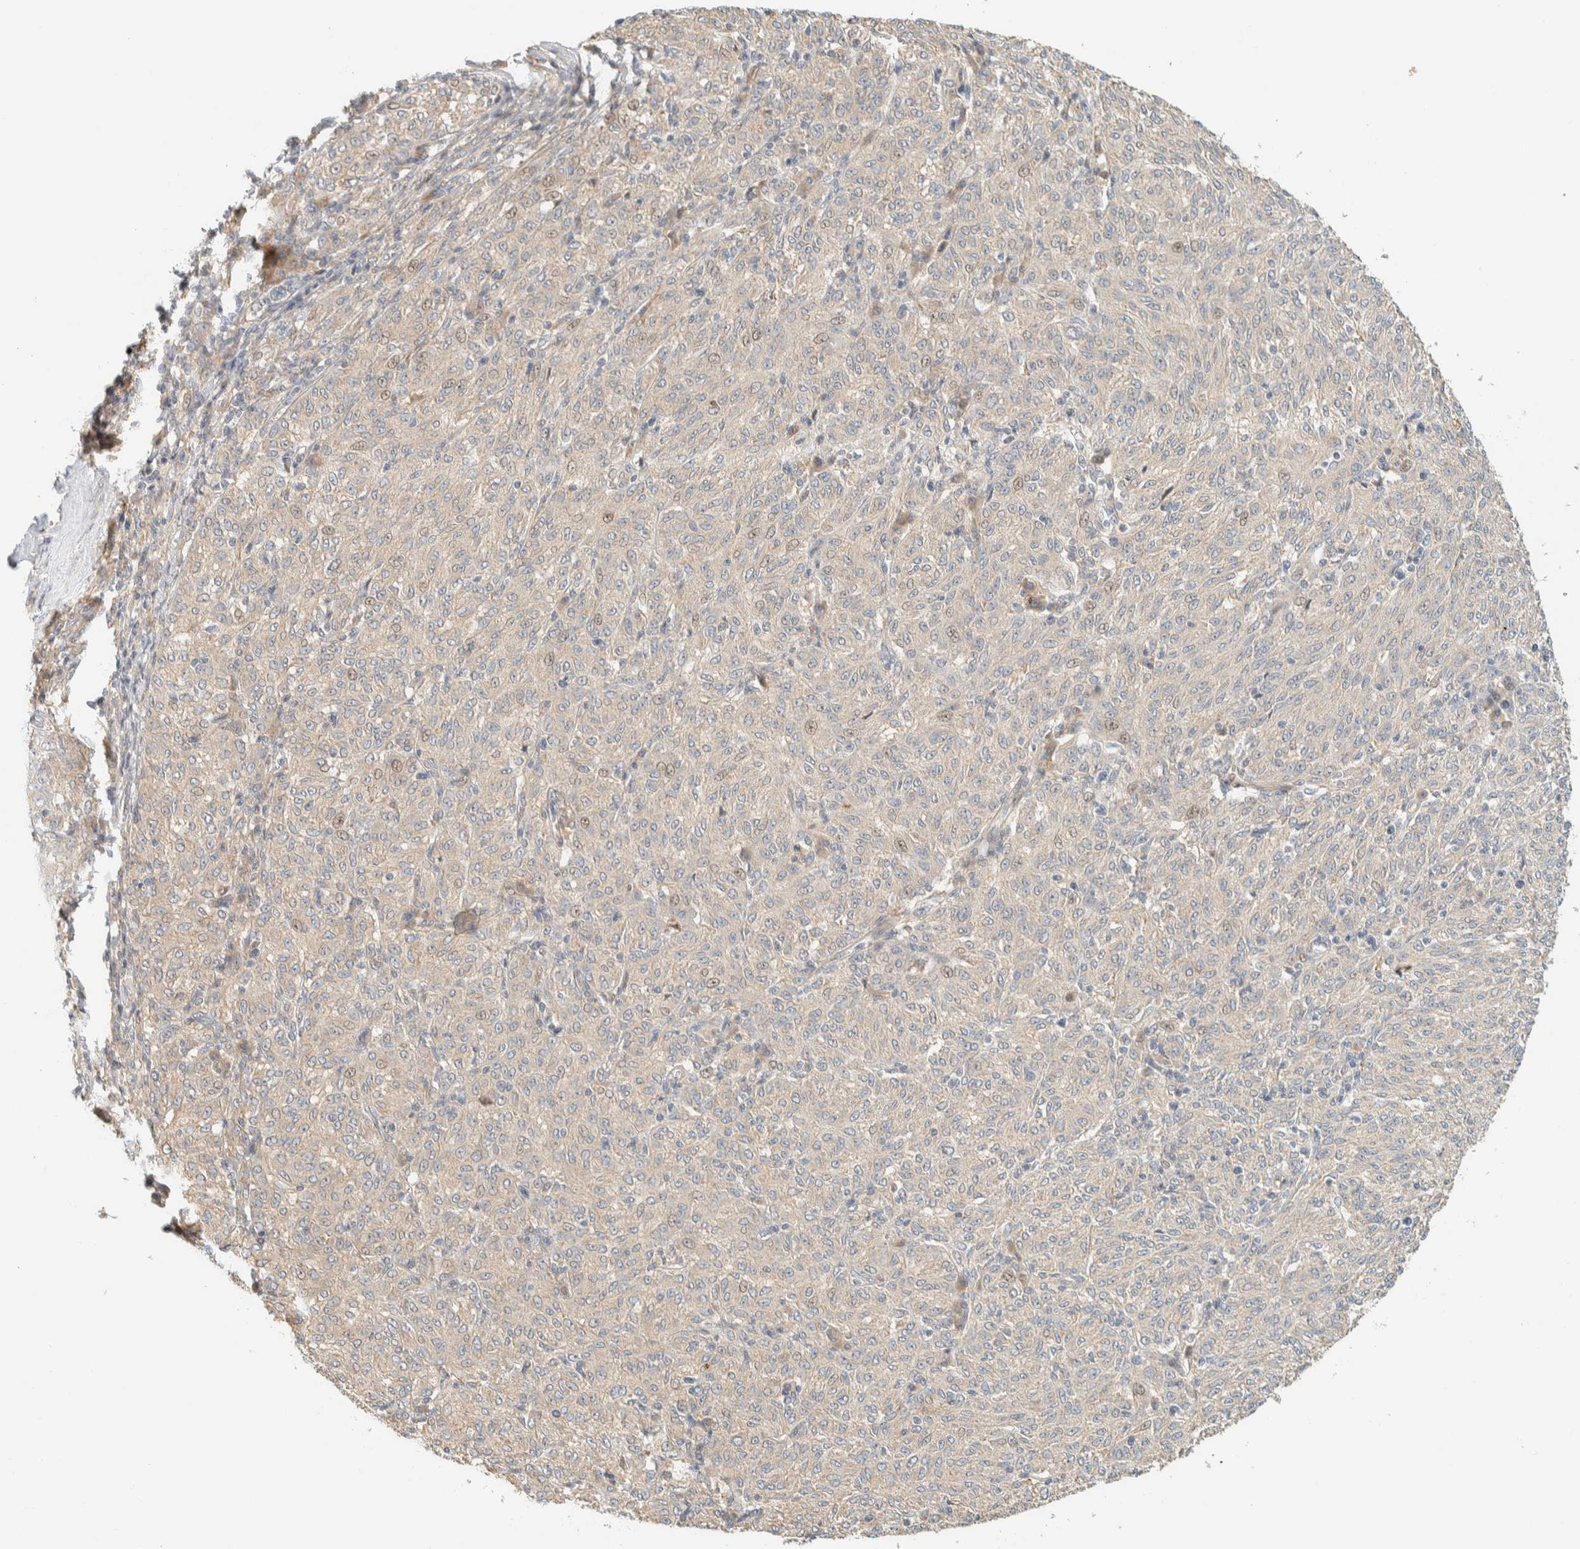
{"staining": {"intensity": "negative", "quantity": "none", "location": "none"}, "tissue": "melanoma", "cell_type": "Tumor cells", "image_type": "cancer", "snomed": [{"axis": "morphology", "description": "Malignant melanoma, NOS"}, {"axis": "topography", "description": "Skin"}], "caption": "Micrograph shows no protein positivity in tumor cells of malignant melanoma tissue. (Stains: DAB immunohistochemistry (IHC) with hematoxylin counter stain, Microscopy: brightfield microscopy at high magnification).", "gene": "CCDC171", "patient": {"sex": "female", "age": 72}}